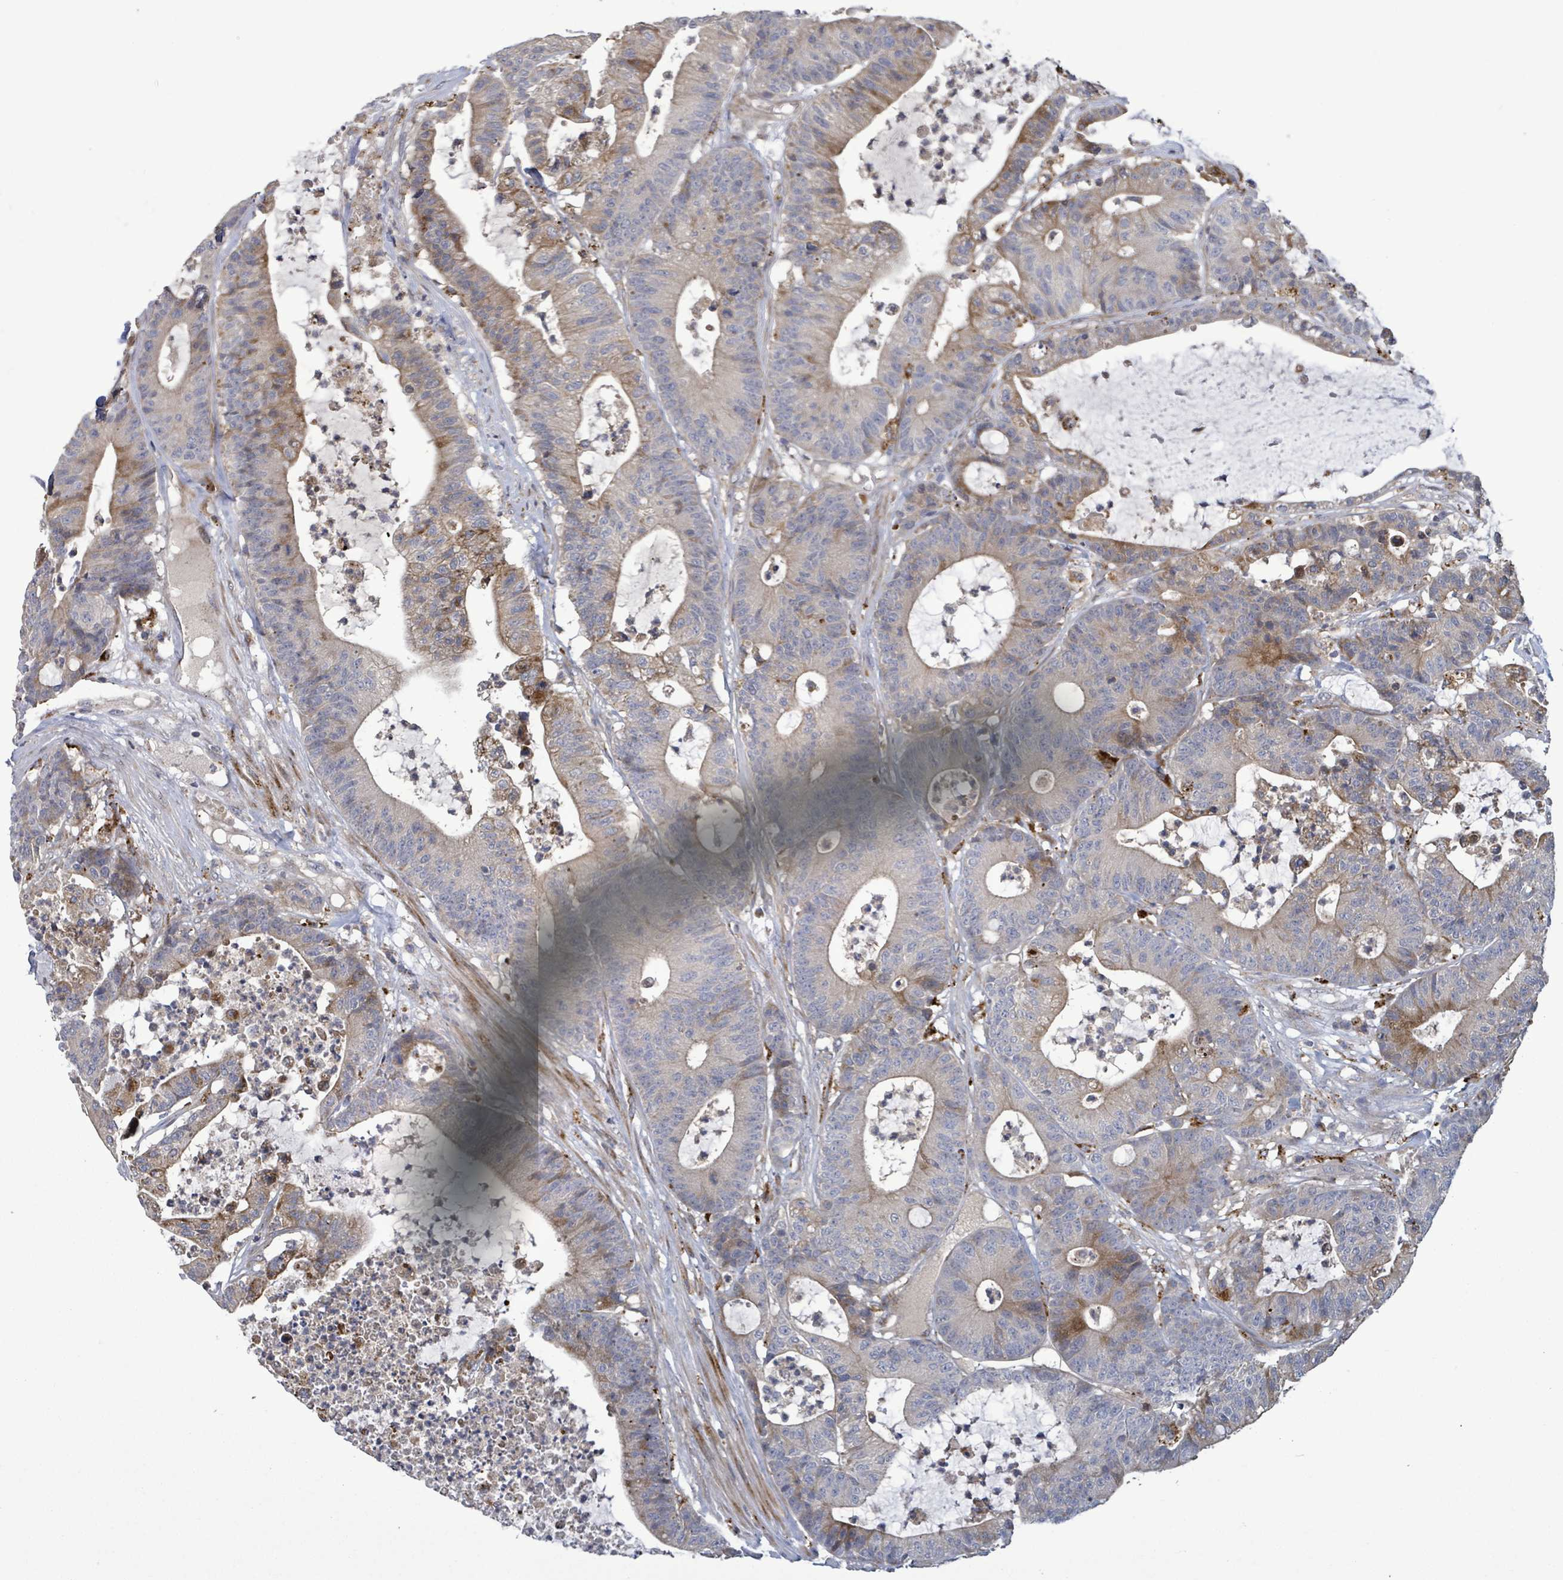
{"staining": {"intensity": "moderate", "quantity": "25%-75%", "location": "cytoplasmic/membranous"}, "tissue": "colorectal cancer", "cell_type": "Tumor cells", "image_type": "cancer", "snomed": [{"axis": "morphology", "description": "Adenocarcinoma, NOS"}, {"axis": "topography", "description": "Colon"}], "caption": "Colorectal cancer stained with IHC exhibits moderate cytoplasmic/membranous positivity in about 25%-75% of tumor cells.", "gene": "DIPK2A", "patient": {"sex": "female", "age": 84}}